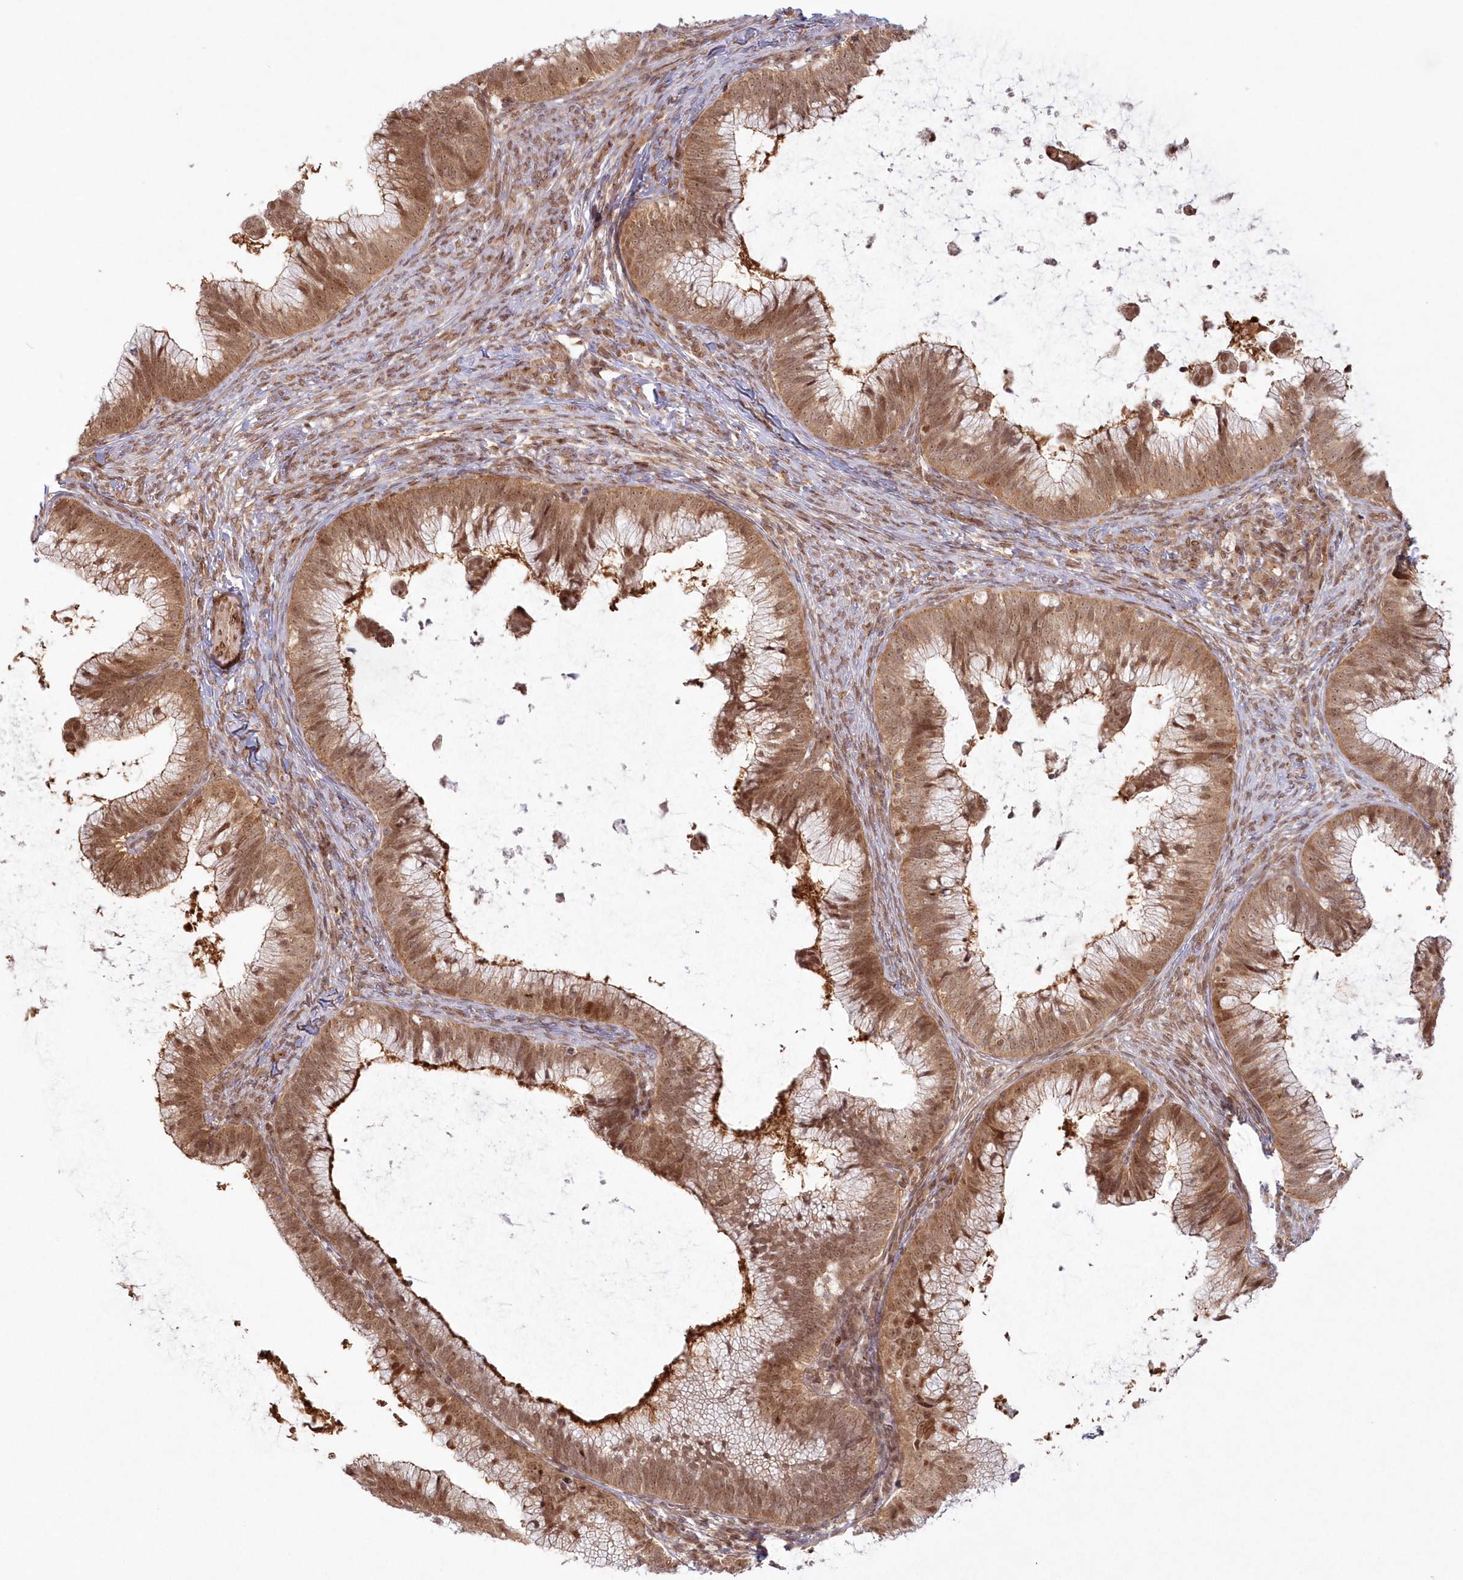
{"staining": {"intensity": "moderate", "quantity": ">75%", "location": "cytoplasmic/membranous,nuclear"}, "tissue": "cervical cancer", "cell_type": "Tumor cells", "image_type": "cancer", "snomed": [{"axis": "morphology", "description": "Adenocarcinoma, NOS"}, {"axis": "topography", "description": "Cervix"}], "caption": "Cervical cancer (adenocarcinoma) stained with a brown dye displays moderate cytoplasmic/membranous and nuclear positive staining in approximately >75% of tumor cells.", "gene": "TOGARAM2", "patient": {"sex": "female", "age": 36}}